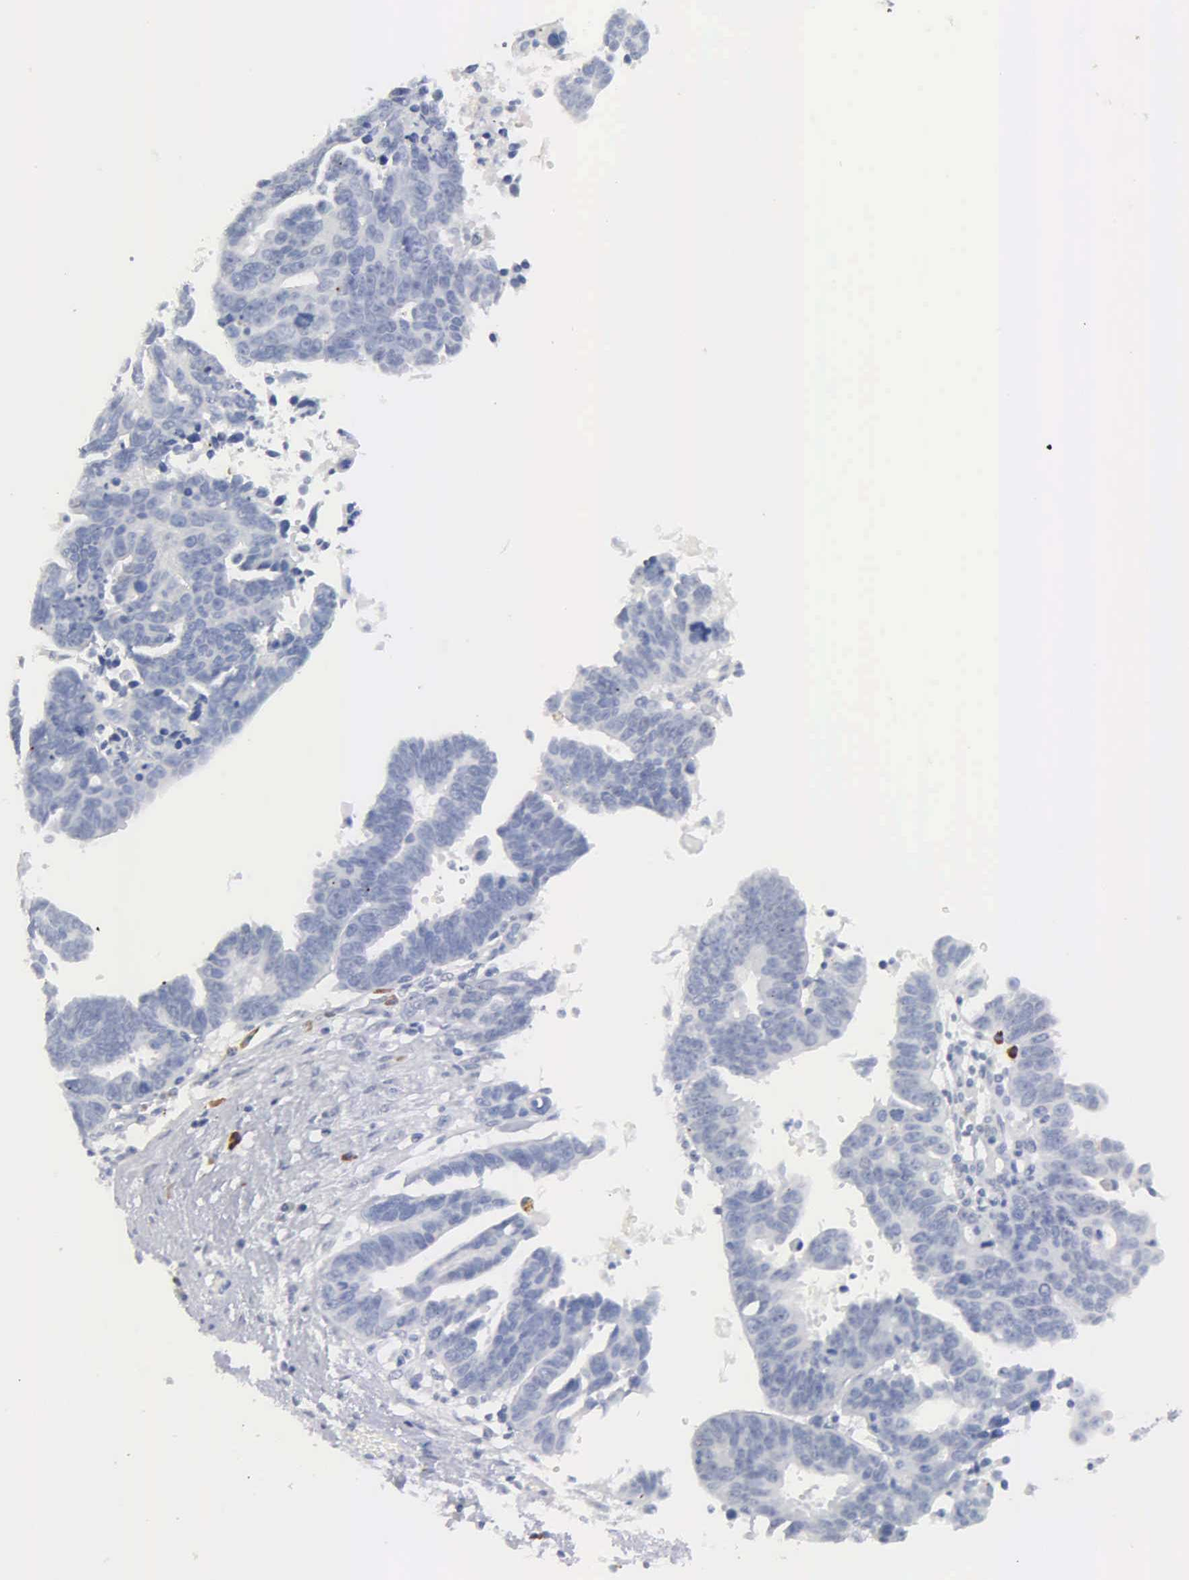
{"staining": {"intensity": "negative", "quantity": "none", "location": "none"}, "tissue": "ovarian cancer", "cell_type": "Tumor cells", "image_type": "cancer", "snomed": [{"axis": "morphology", "description": "Carcinoma, endometroid"}, {"axis": "morphology", "description": "Cystadenocarcinoma, serous, NOS"}, {"axis": "topography", "description": "Ovary"}], "caption": "Immunohistochemistry of ovarian cancer (serous cystadenocarcinoma) shows no staining in tumor cells. (Brightfield microscopy of DAB IHC at high magnification).", "gene": "ASPHD2", "patient": {"sex": "female", "age": 45}}